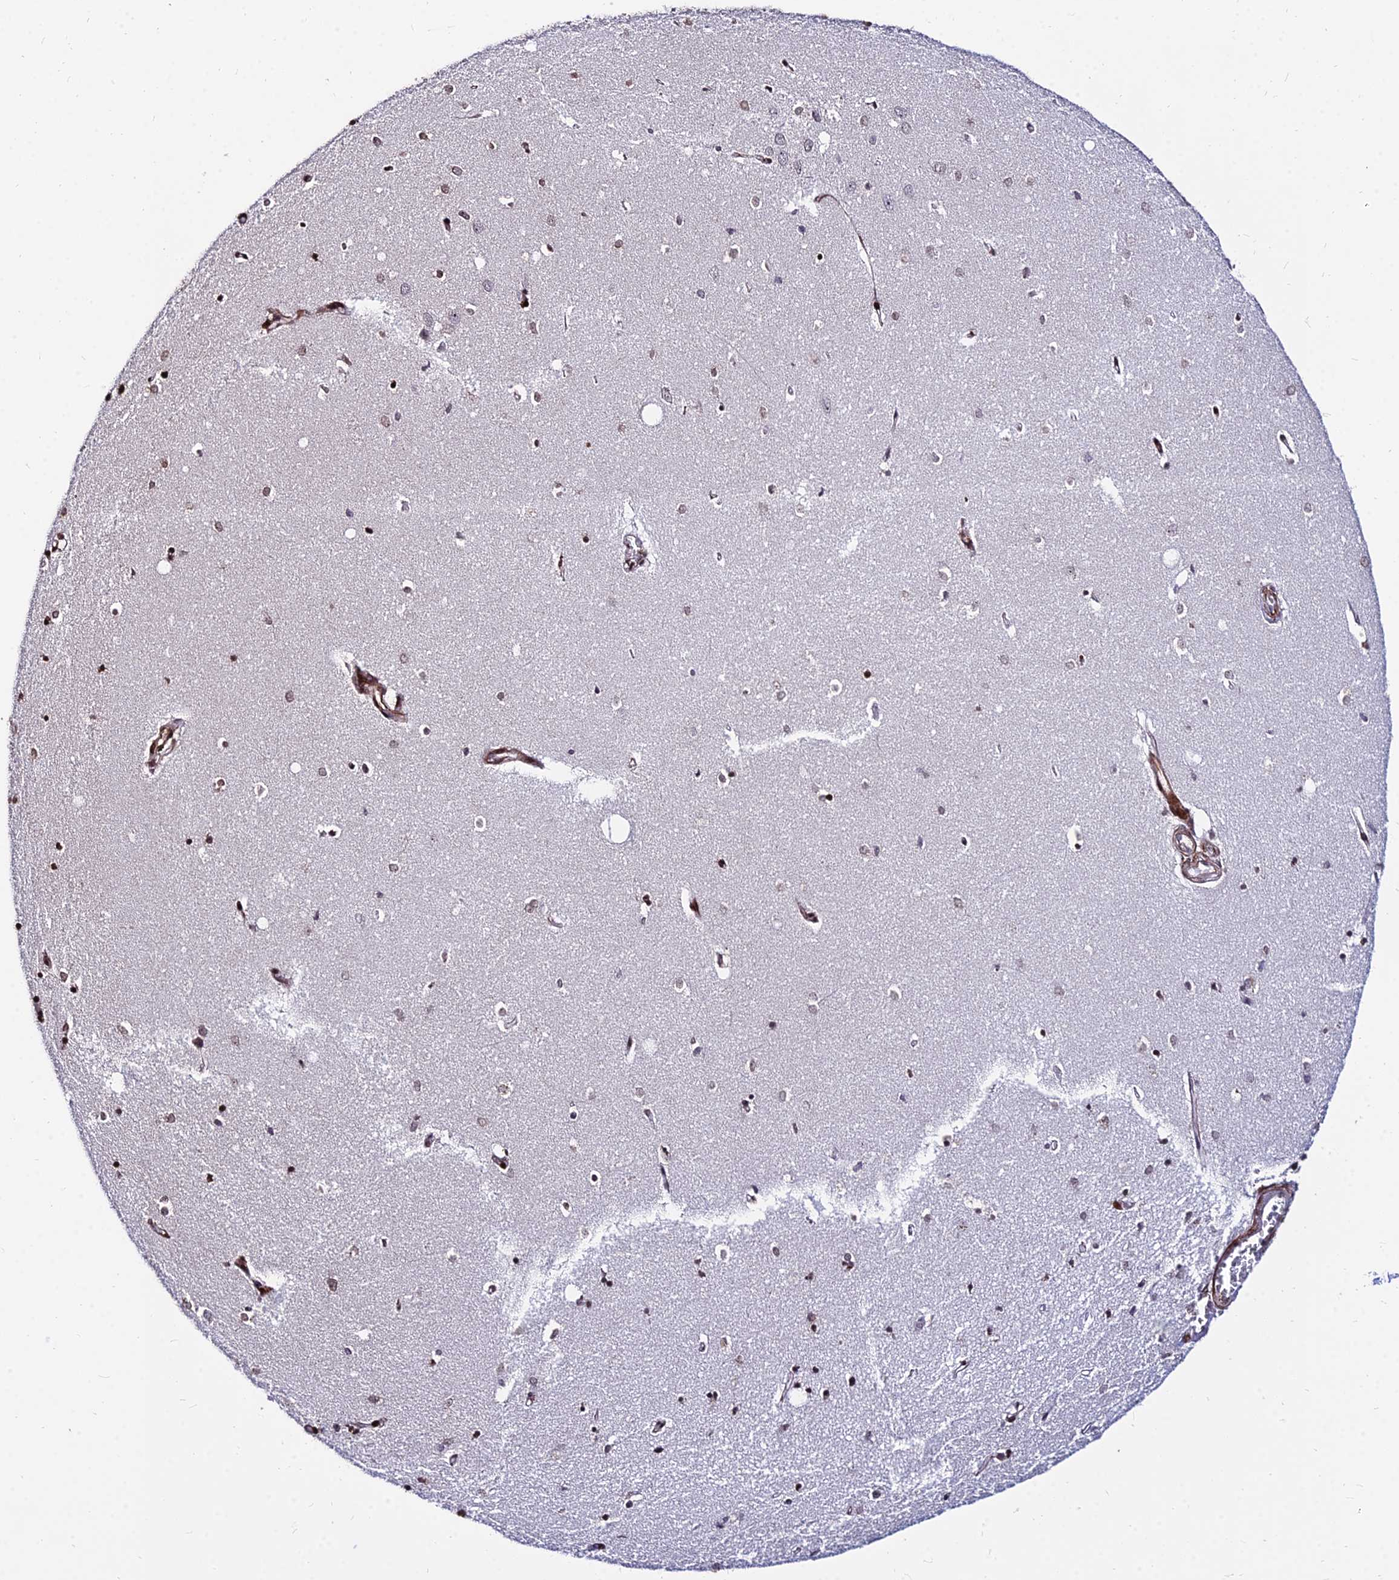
{"staining": {"intensity": "moderate", "quantity": "<25%", "location": "nuclear"}, "tissue": "hippocampus", "cell_type": "Glial cells", "image_type": "normal", "snomed": [{"axis": "morphology", "description": "Normal tissue, NOS"}, {"axis": "topography", "description": "Hippocampus"}], "caption": "IHC staining of benign hippocampus, which reveals low levels of moderate nuclear positivity in about <25% of glial cells indicating moderate nuclear protein positivity. The staining was performed using DAB (3,3'-diaminobenzidine) (brown) for protein detection and nuclei were counterstained in hematoxylin (blue).", "gene": "NYAP2", "patient": {"sex": "female", "age": 64}}